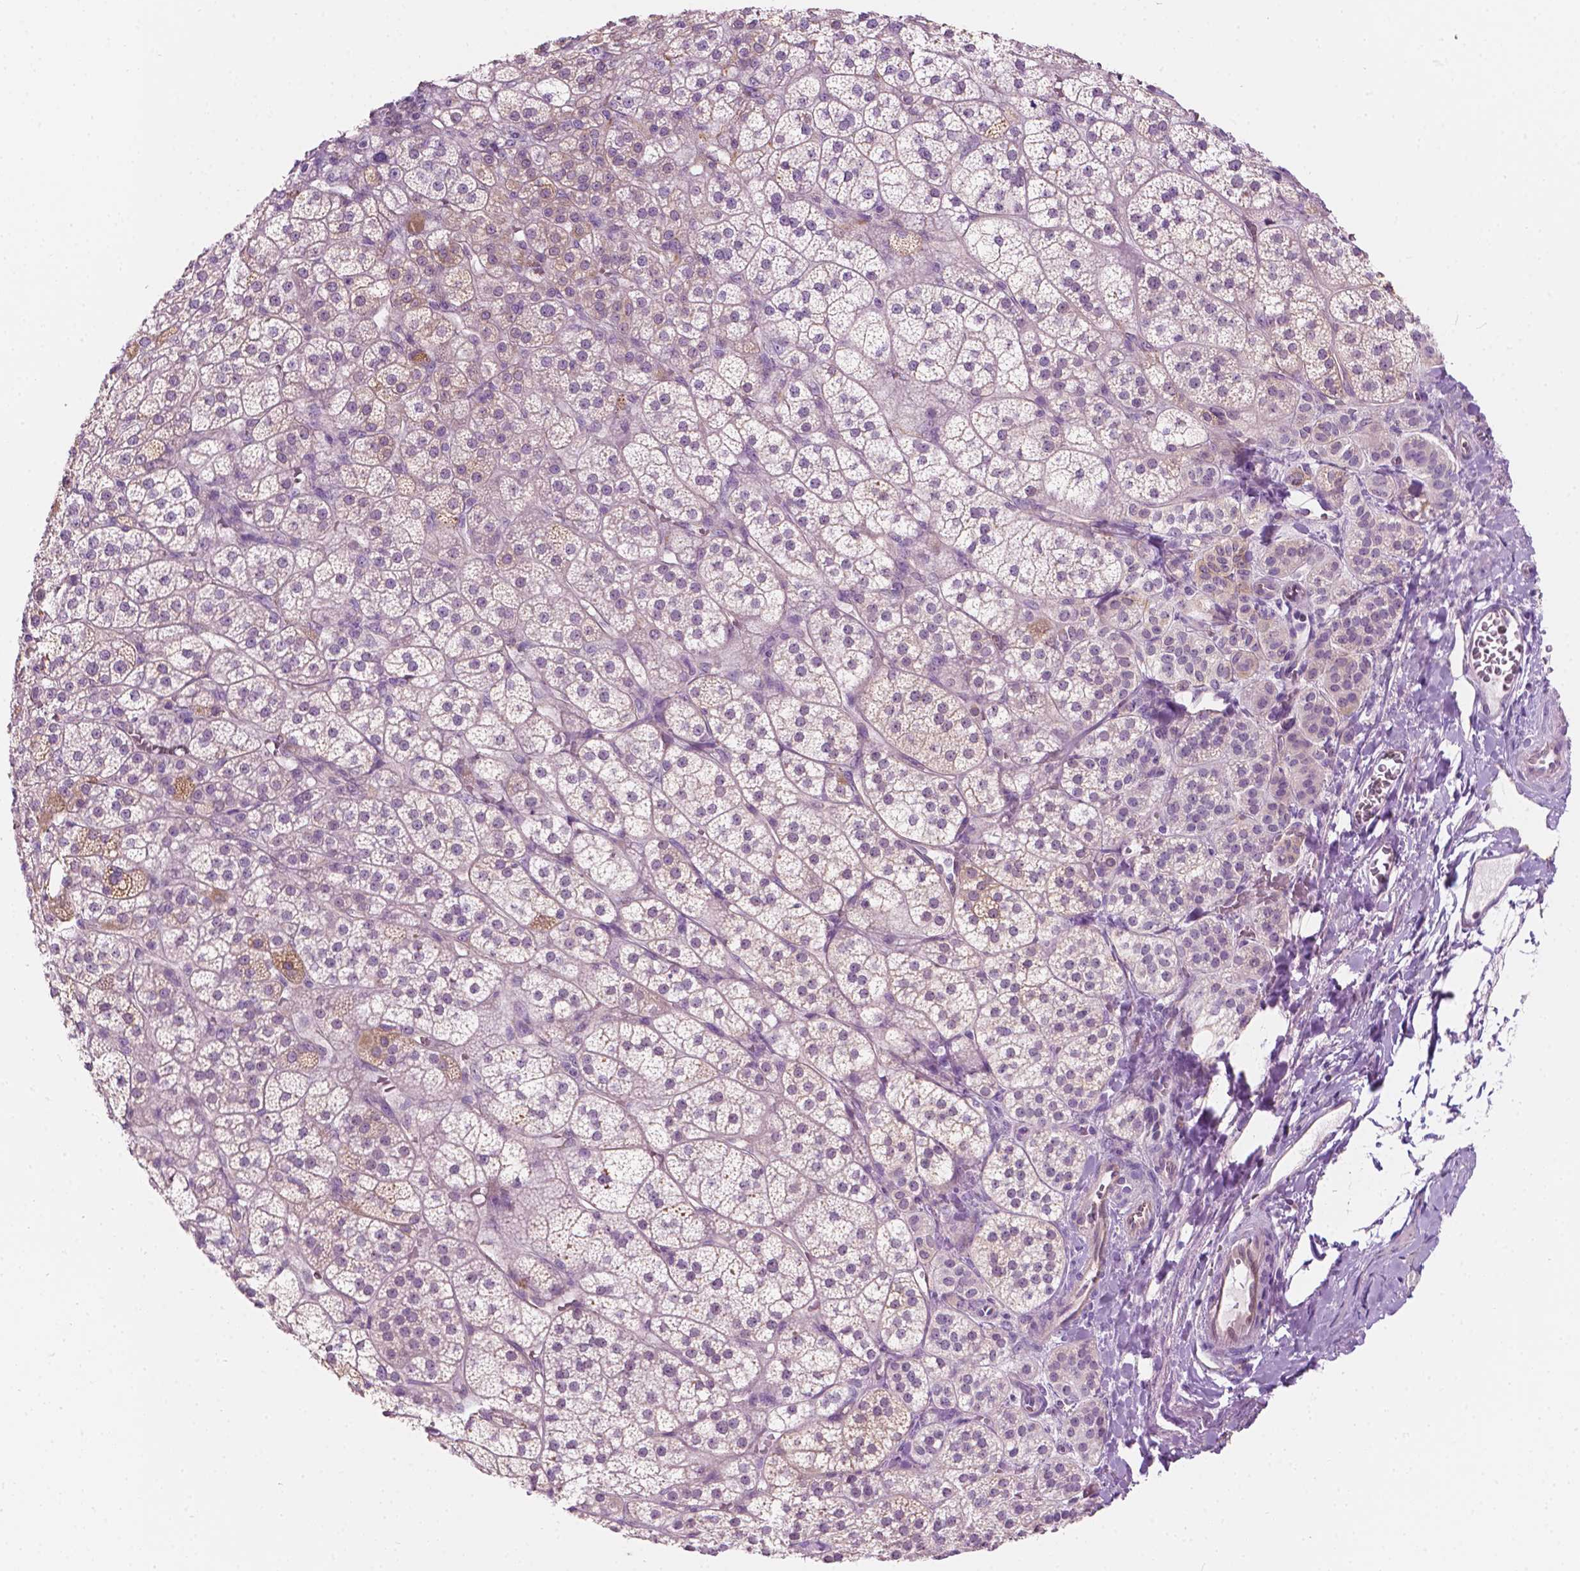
{"staining": {"intensity": "weak", "quantity": "<25%", "location": "cytoplasmic/membranous"}, "tissue": "adrenal gland", "cell_type": "Glandular cells", "image_type": "normal", "snomed": [{"axis": "morphology", "description": "Normal tissue, NOS"}, {"axis": "topography", "description": "Adrenal gland"}], "caption": "This is an immunohistochemistry (IHC) image of benign human adrenal gland. There is no expression in glandular cells.", "gene": "NOS1AP", "patient": {"sex": "female", "age": 60}}